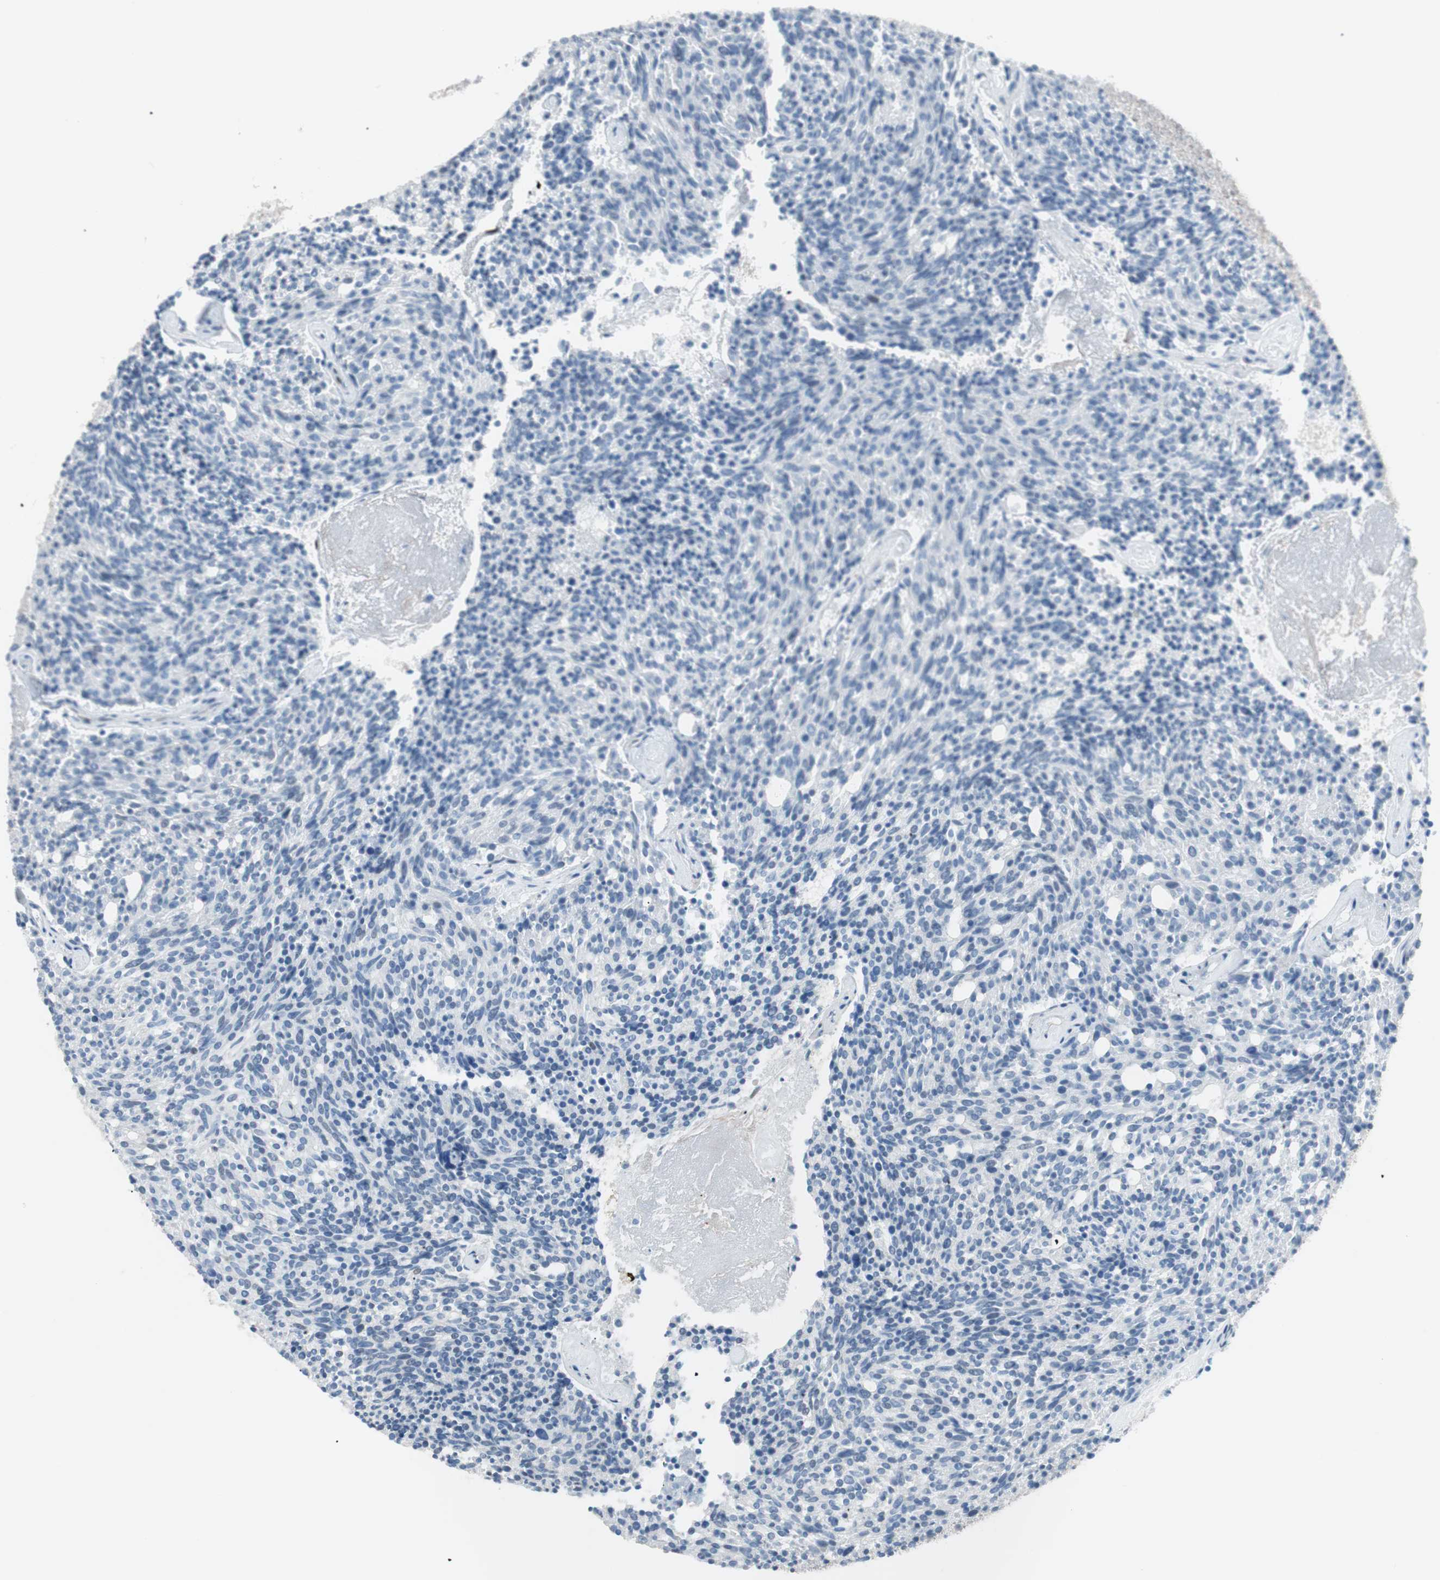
{"staining": {"intensity": "negative", "quantity": "none", "location": "none"}, "tissue": "carcinoid", "cell_type": "Tumor cells", "image_type": "cancer", "snomed": [{"axis": "morphology", "description": "Carcinoid, malignant, NOS"}, {"axis": "topography", "description": "Pancreas"}], "caption": "Tumor cells show no significant positivity in carcinoid.", "gene": "FOSL1", "patient": {"sex": "female", "age": 54}}